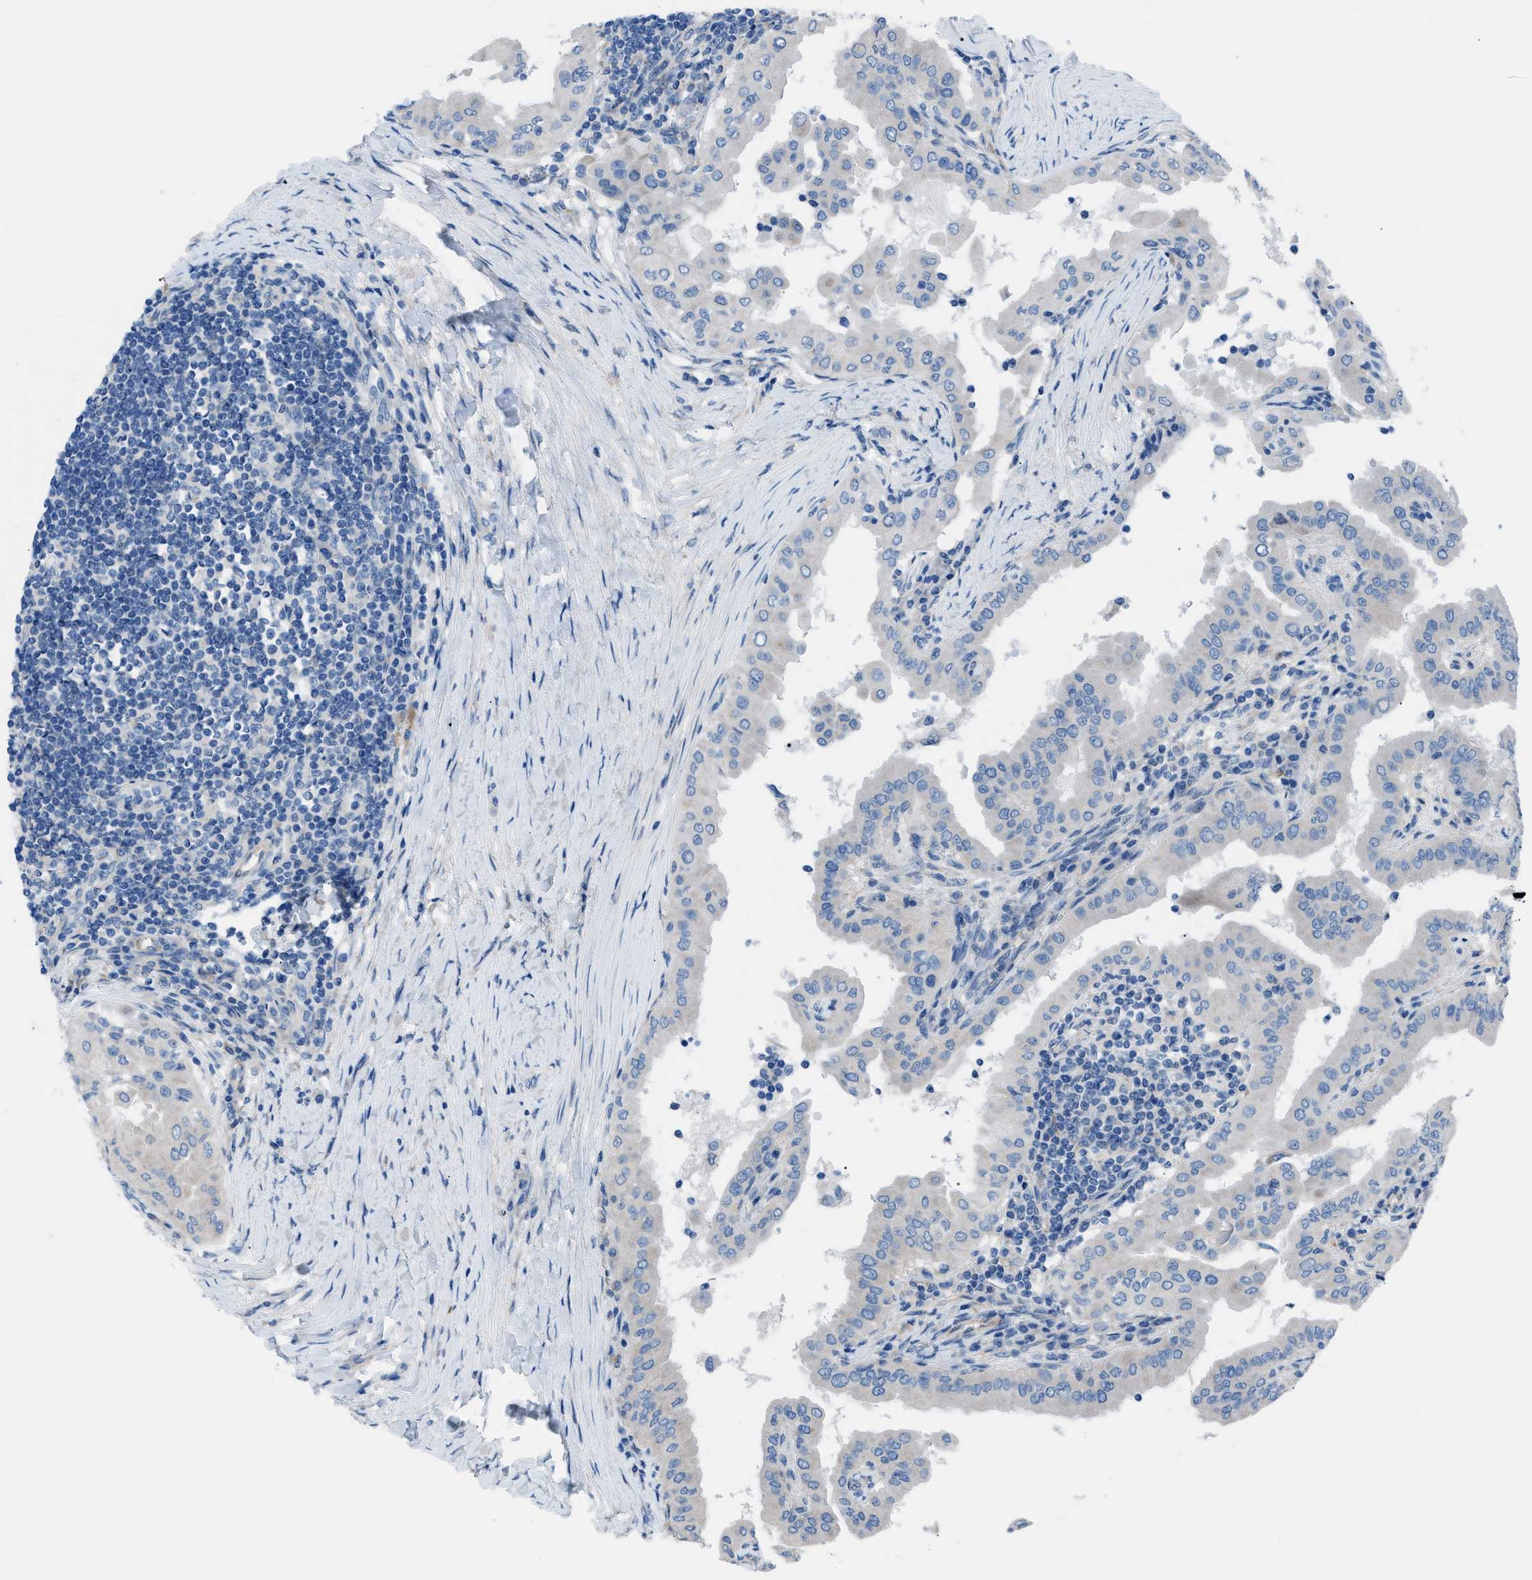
{"staining": {"intensity": "negative", "quantity": "none", "location": "none"}, "tissue": "thyroid cancer", "cell_type": "Tumor cells", "image_type": "cancer", "snomed": [{"axis": "morphology", "description": "Papillary adenocarcinoma, NOS"}, {"axis": "topography", "description": "Thyroid gland"}], "caption": "DAB immunohistochemical staining of thyroid cancer (papillary adenocarcinoma) reveals no significant positivity in tumor cells.", "gene": "ITPR1", "patient": {"sex": "male", "age": 33}}